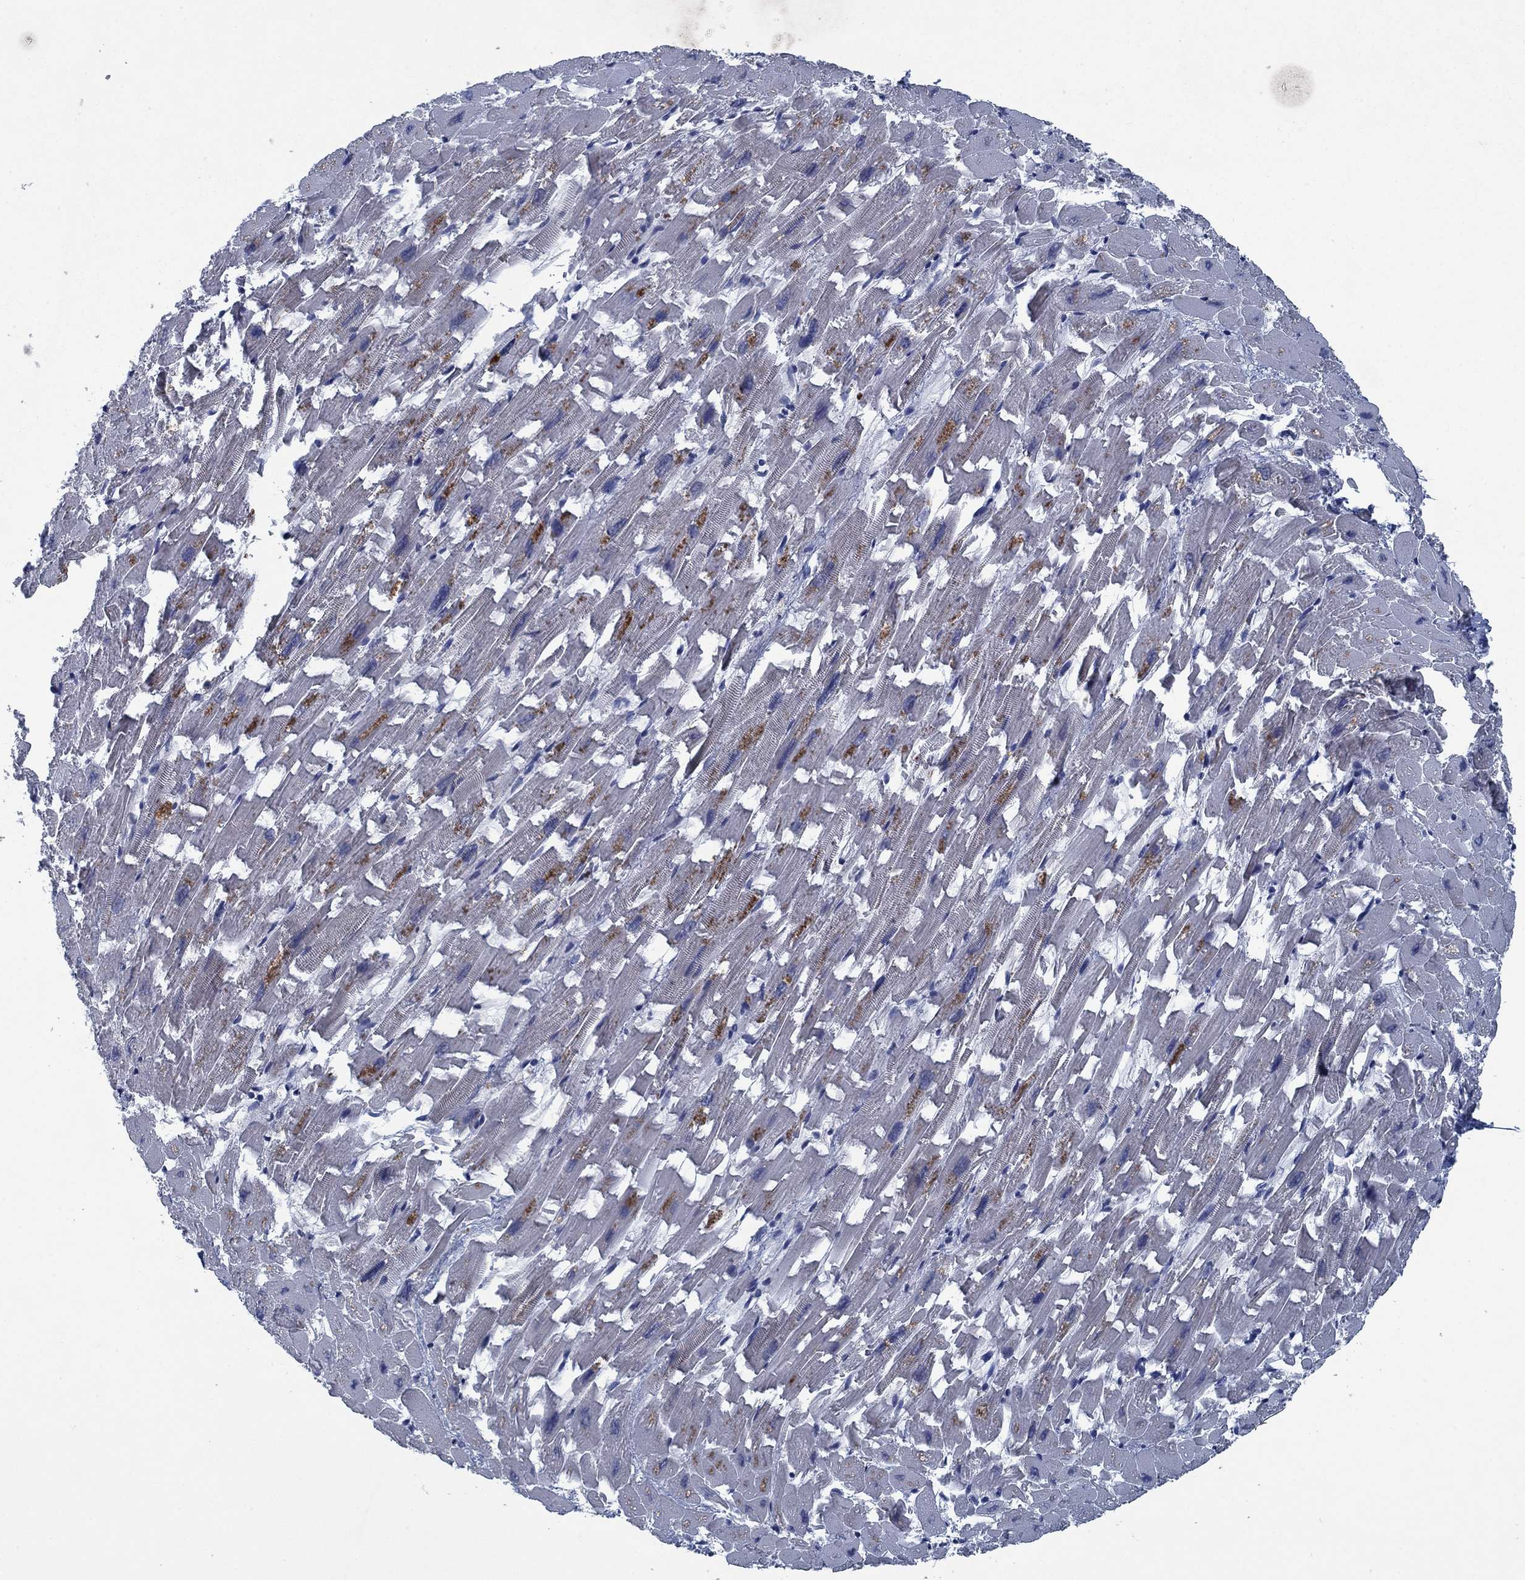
{"staining": {"intensity": "negative", "quantity": "none", "location": "none"}, "tissue": "heart muscle", "cell_type": "Cardiomyocytes", "image_type": "normal", "snomed": [{"axis": "morphology", "description": "Normal tissue, NOS"}, {"axis": "topography", "description": "Heart"}], "caption": "High magnification brightfield microscopy of unremarkable heart muscle stained with DAB (3,3'-diaminobenzidine) (brown) and counterstained with hematoxylin (blue): cardiomyocytes show no significant staining. (Brightfield microscopy of DAB (3,3'-diaminobenzidine) immunohistochemistry at high magnification).", "gene": "PNMA8A", "patient": {"sex": "female", "age": 64}}